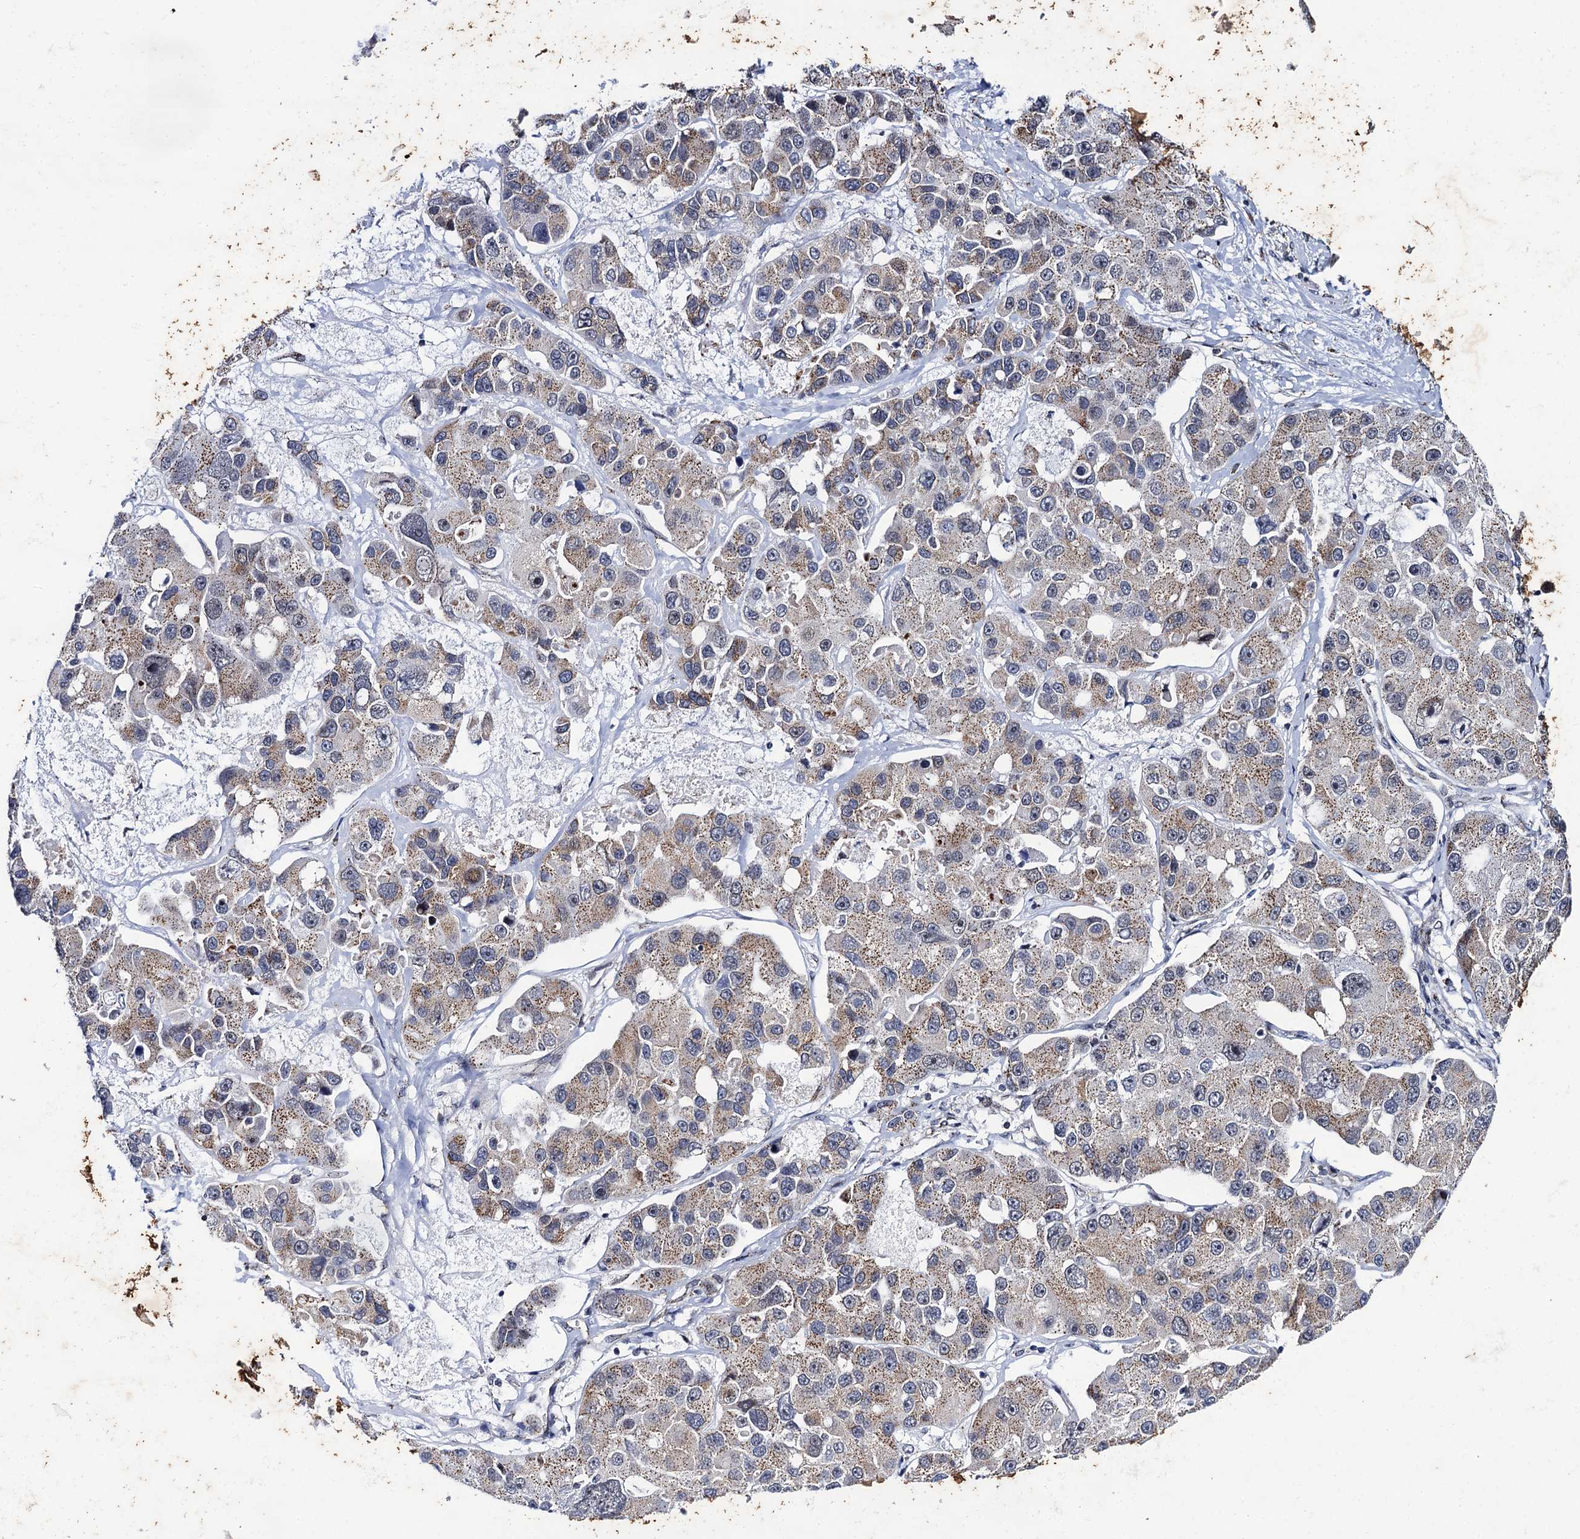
{"staining": {"intensity": "moderate", "quantity": ">75%", "location": "cytoplasmic/membranous"}, "tissue": "lung cancer", "cell_type": "Tumor cells", "image_type": "cancer", "snomed": [{"axis": "morphology", "description": "Adenocarcinoma, NOS"}, {"axis": "topography", "description": "Lung"}], "caption": "Lung cancer (adenocarcinoma) tissue exhibits moderate cytoplasmic/membranous staining in approximately >75% of tumor cells, visualized by immunohistochemistry.", "gene": "THAP2", "patient": {"sex": "female", "age": 54}}